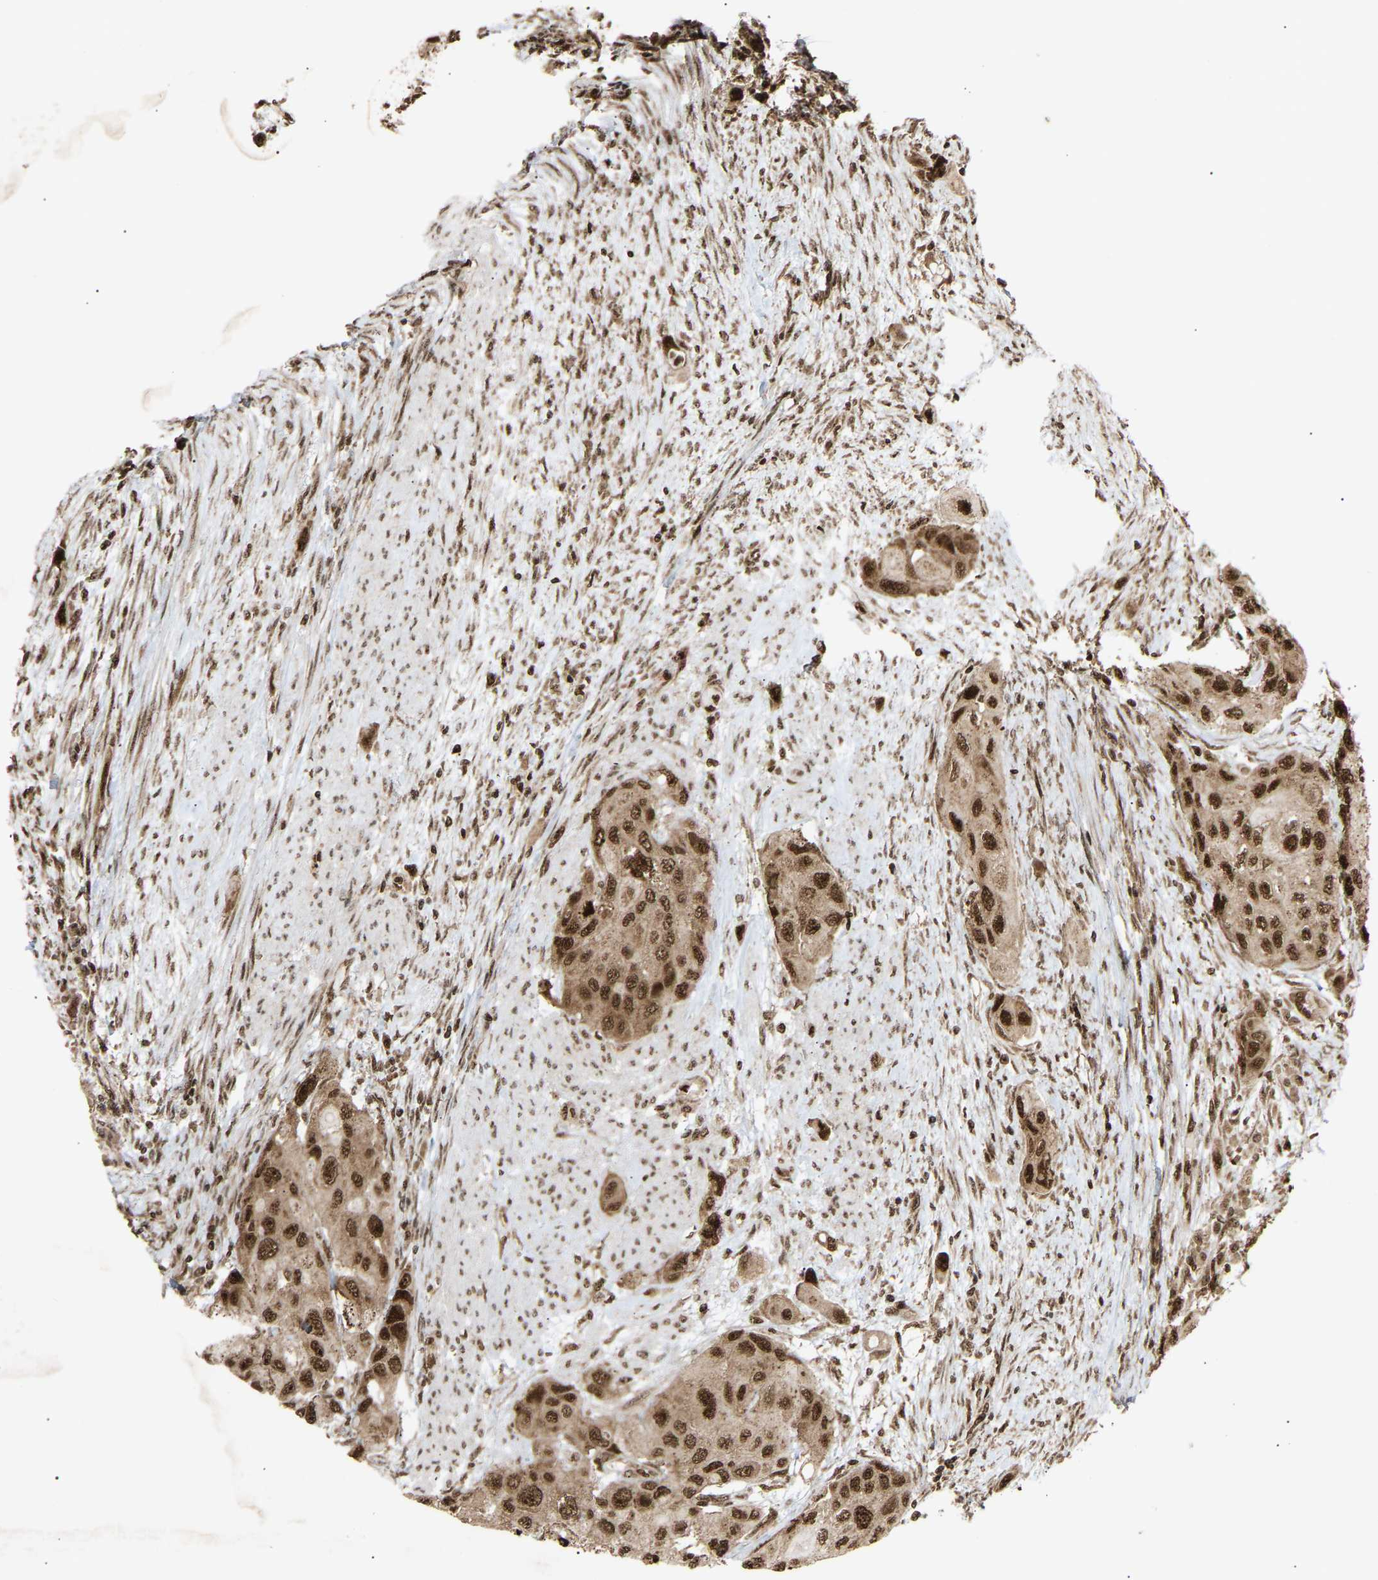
{"staining": {"intensity": "strong", "quantity": ">75%", "location": "cytoplasmic/membranous,nuclear"}, "tissue": "urothelial cancer", "cell_type": "Tumor cells", "image_type": "cancer", "snomed": [{"axis": "morphology", "description": "Urothelial carcinoma, High grade"}, {"axis": "topography", "description": "Urinary bladder"}], "caption": "Brown immunohistochemical staining in urothelial cancer exhibits strong cytoplasmic/membranous and nuclear expression in approximately >75% of tumor cells. The staining was performed using DAB, with brown indicating positive protein expression. Nuclei are stained blue with hematoxylin.", "gene": "ALYREF", "patient": {"sex": "female", "age": 56}}